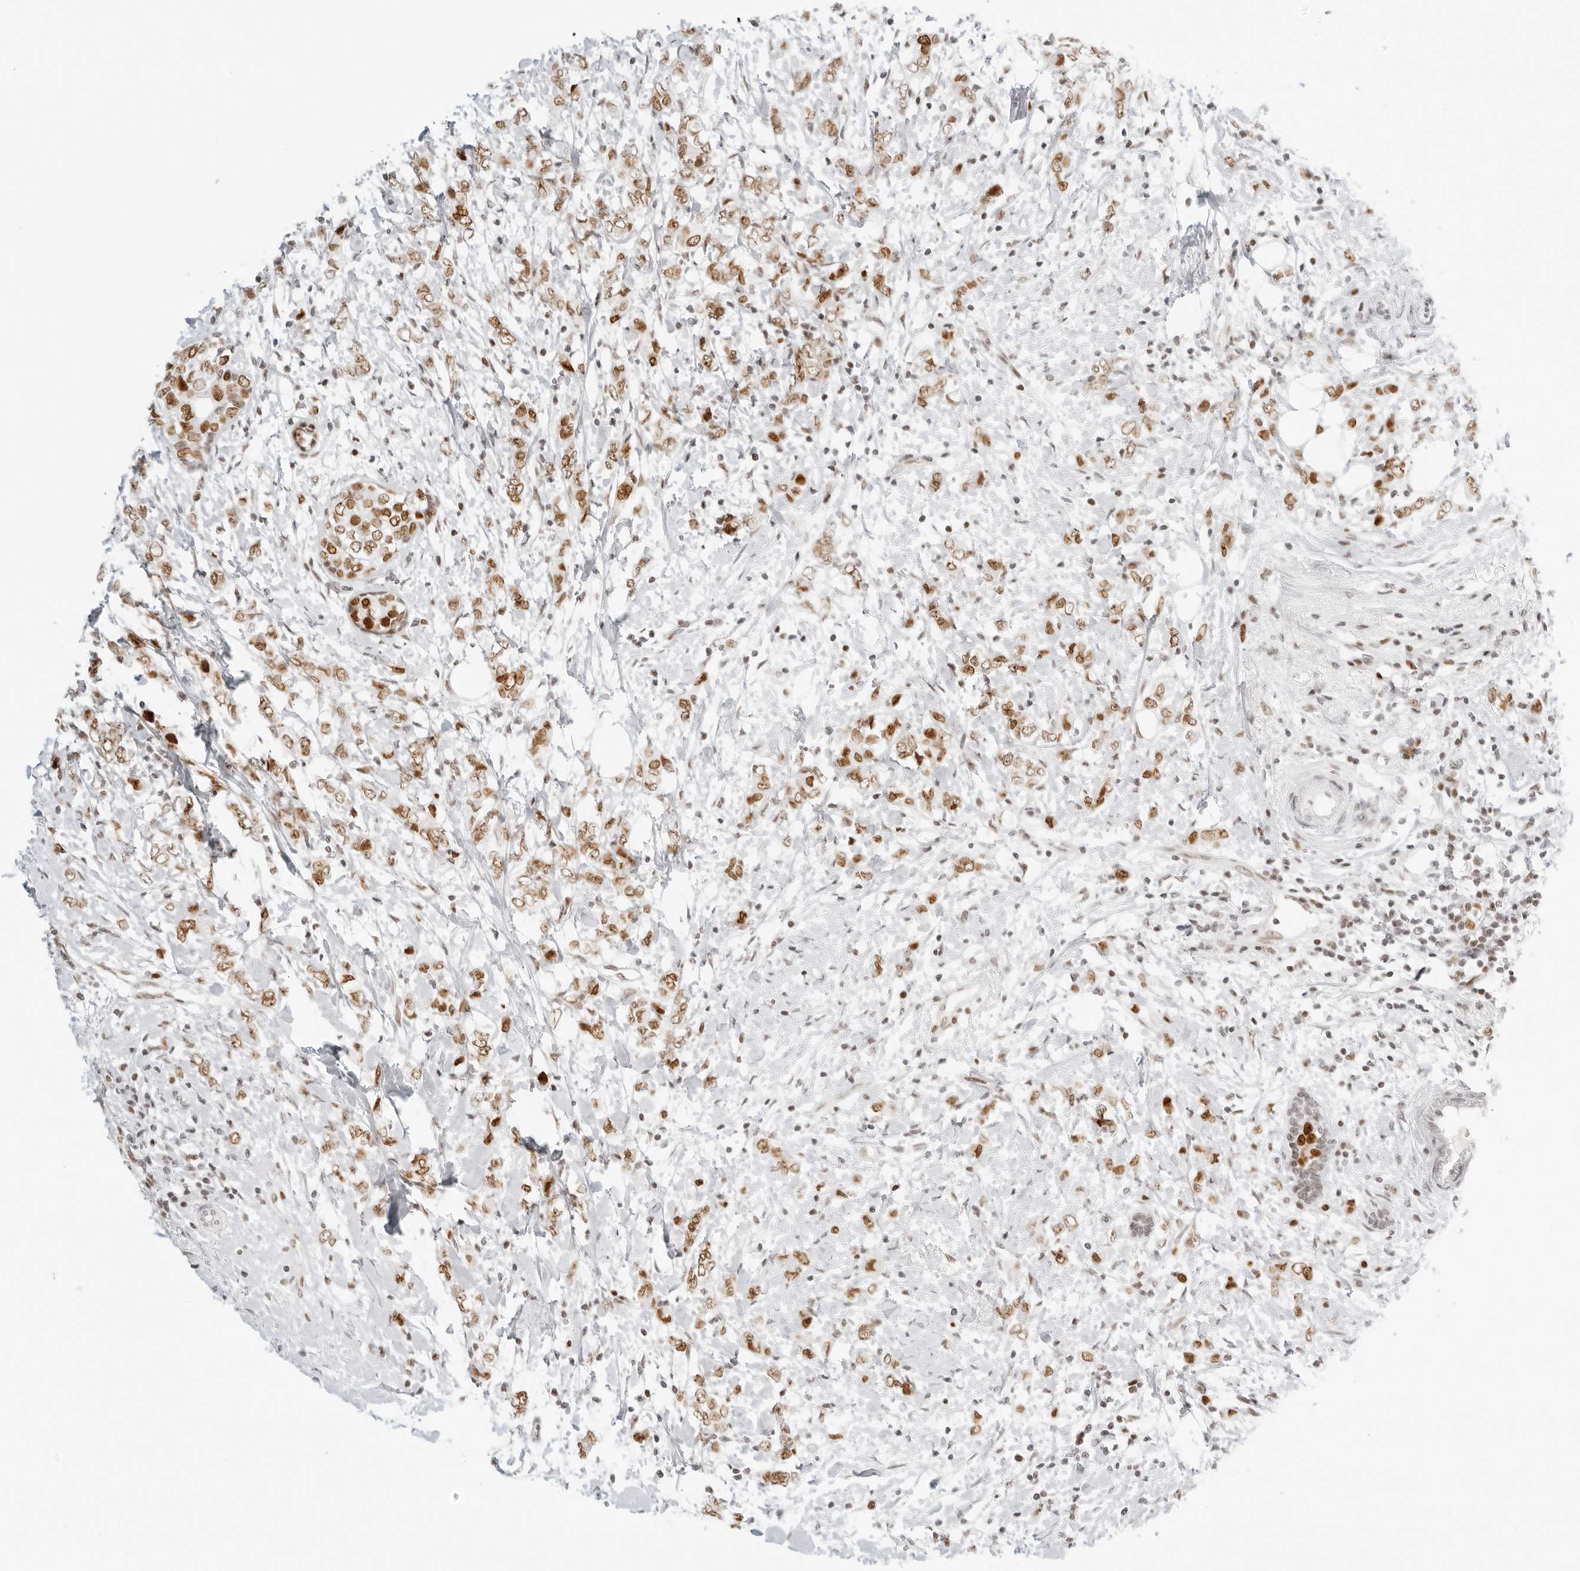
{"staining": {"intensity": "moderate", "quantity": ">75%", "location": "nuclear"}, "tissue": "breast cancer", "cell_type": "Tumor cells", "image_type": "cancer", "snomed": [{"axis": "morphology", "description": "Normal tissue, NOS"}, {"axis": "morphology", "description": "Lobular carcinoma"}, {"axis": "topography", "description": "Breast"}], "caption": "Human breast cancer stained with a protein marker shows moderate staining in tumor cells.", "gene": "RCC1", "patient": {"sex": "female", "age": 47}}